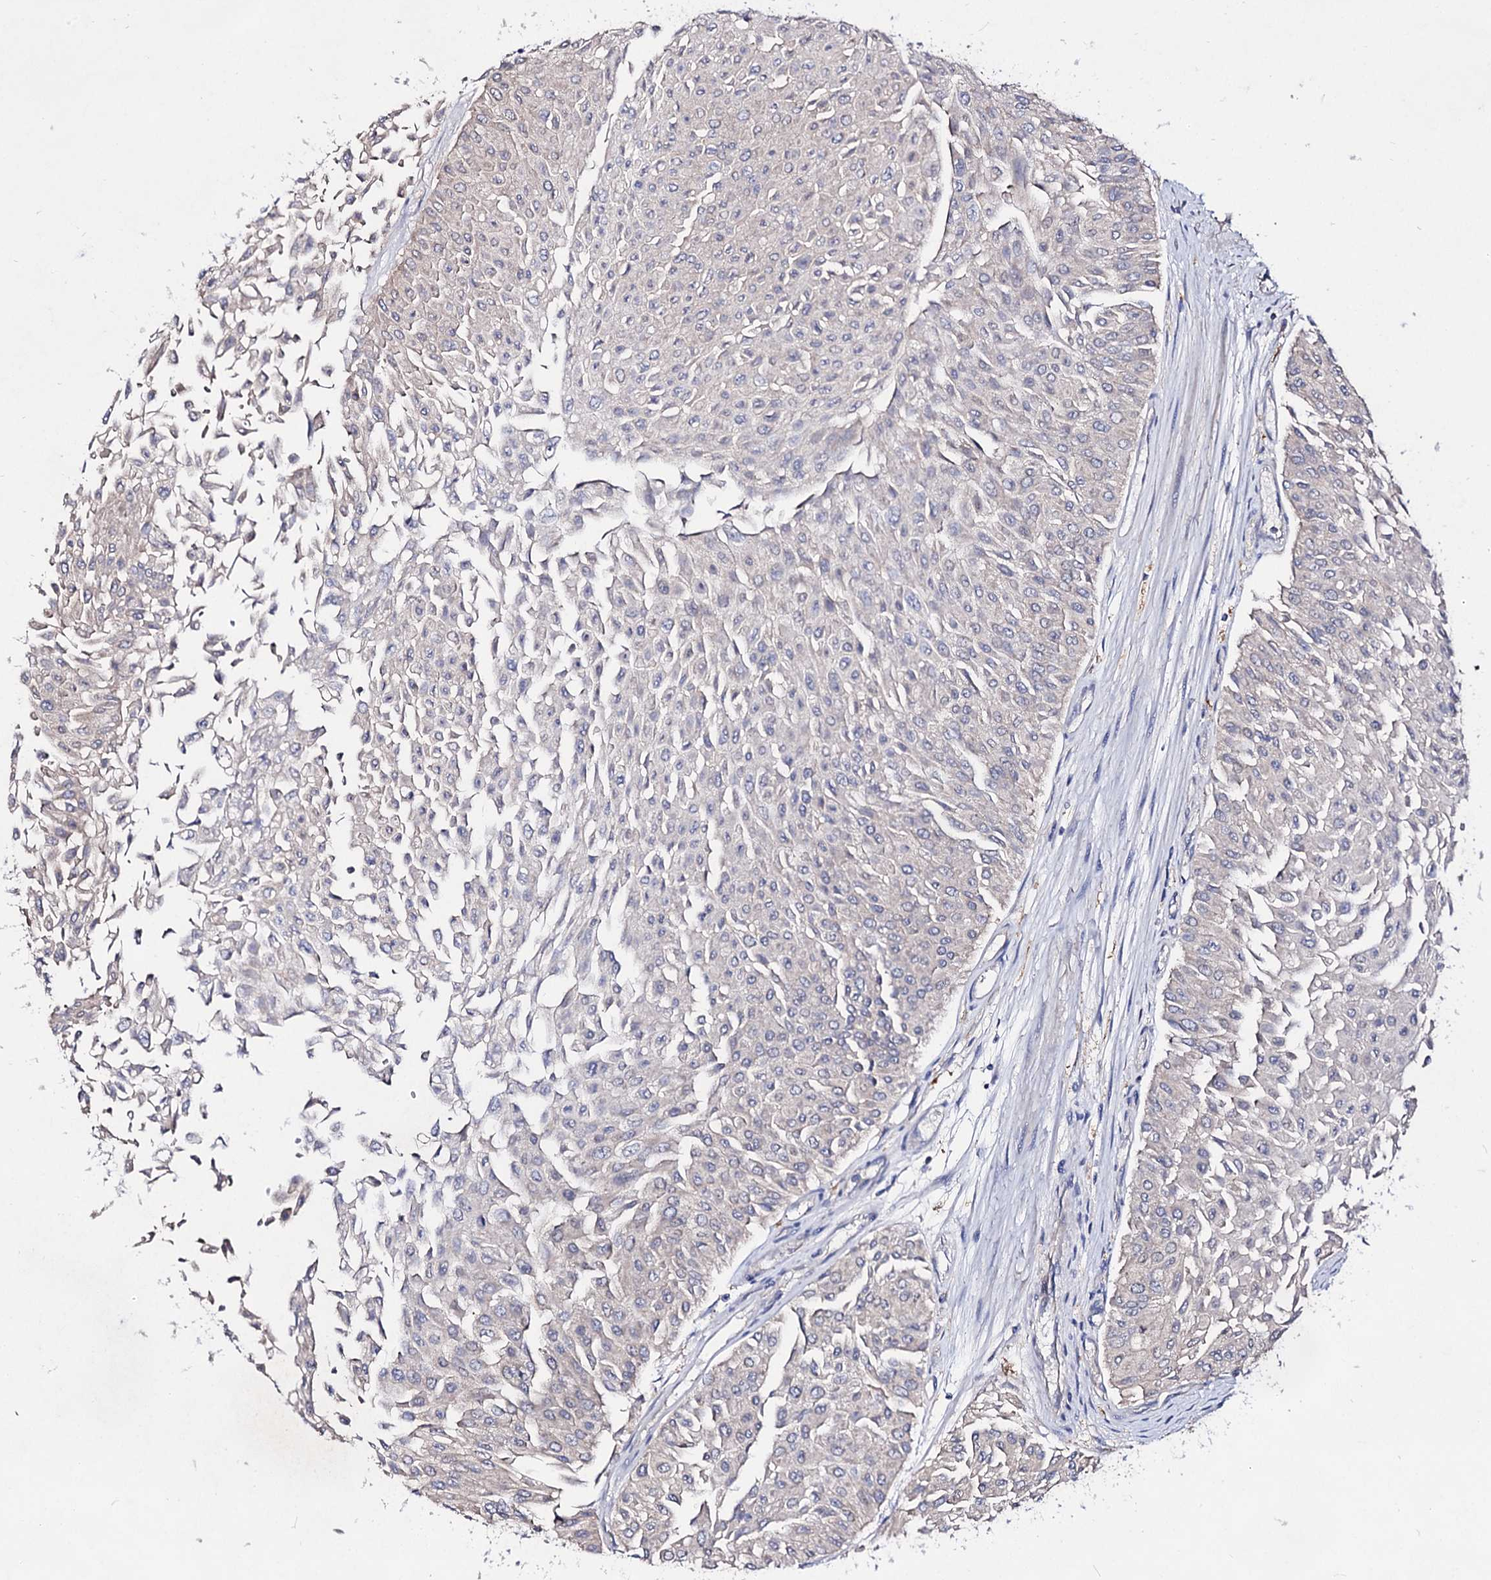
{"staining": {"intensity": "negative", "quantity": "none", "location": "none"}, "tissue": "urothelial cancer", "cell_type": "Tumor cells", "image_type": "cancer", "snomed": [{"axis": "morphology", "description": "Urothelial carcinoma, Low grade"}, {"axis": "topography", "description": "Urinary bladder"}], "caption": "The immunohistochemistry (IHC) micrograph has no significant staining in tumor cells of low-grade urothelial carcinoma tissue.", "gene": "ACTR6", "patient": {"sex": "male", "age": 67}}